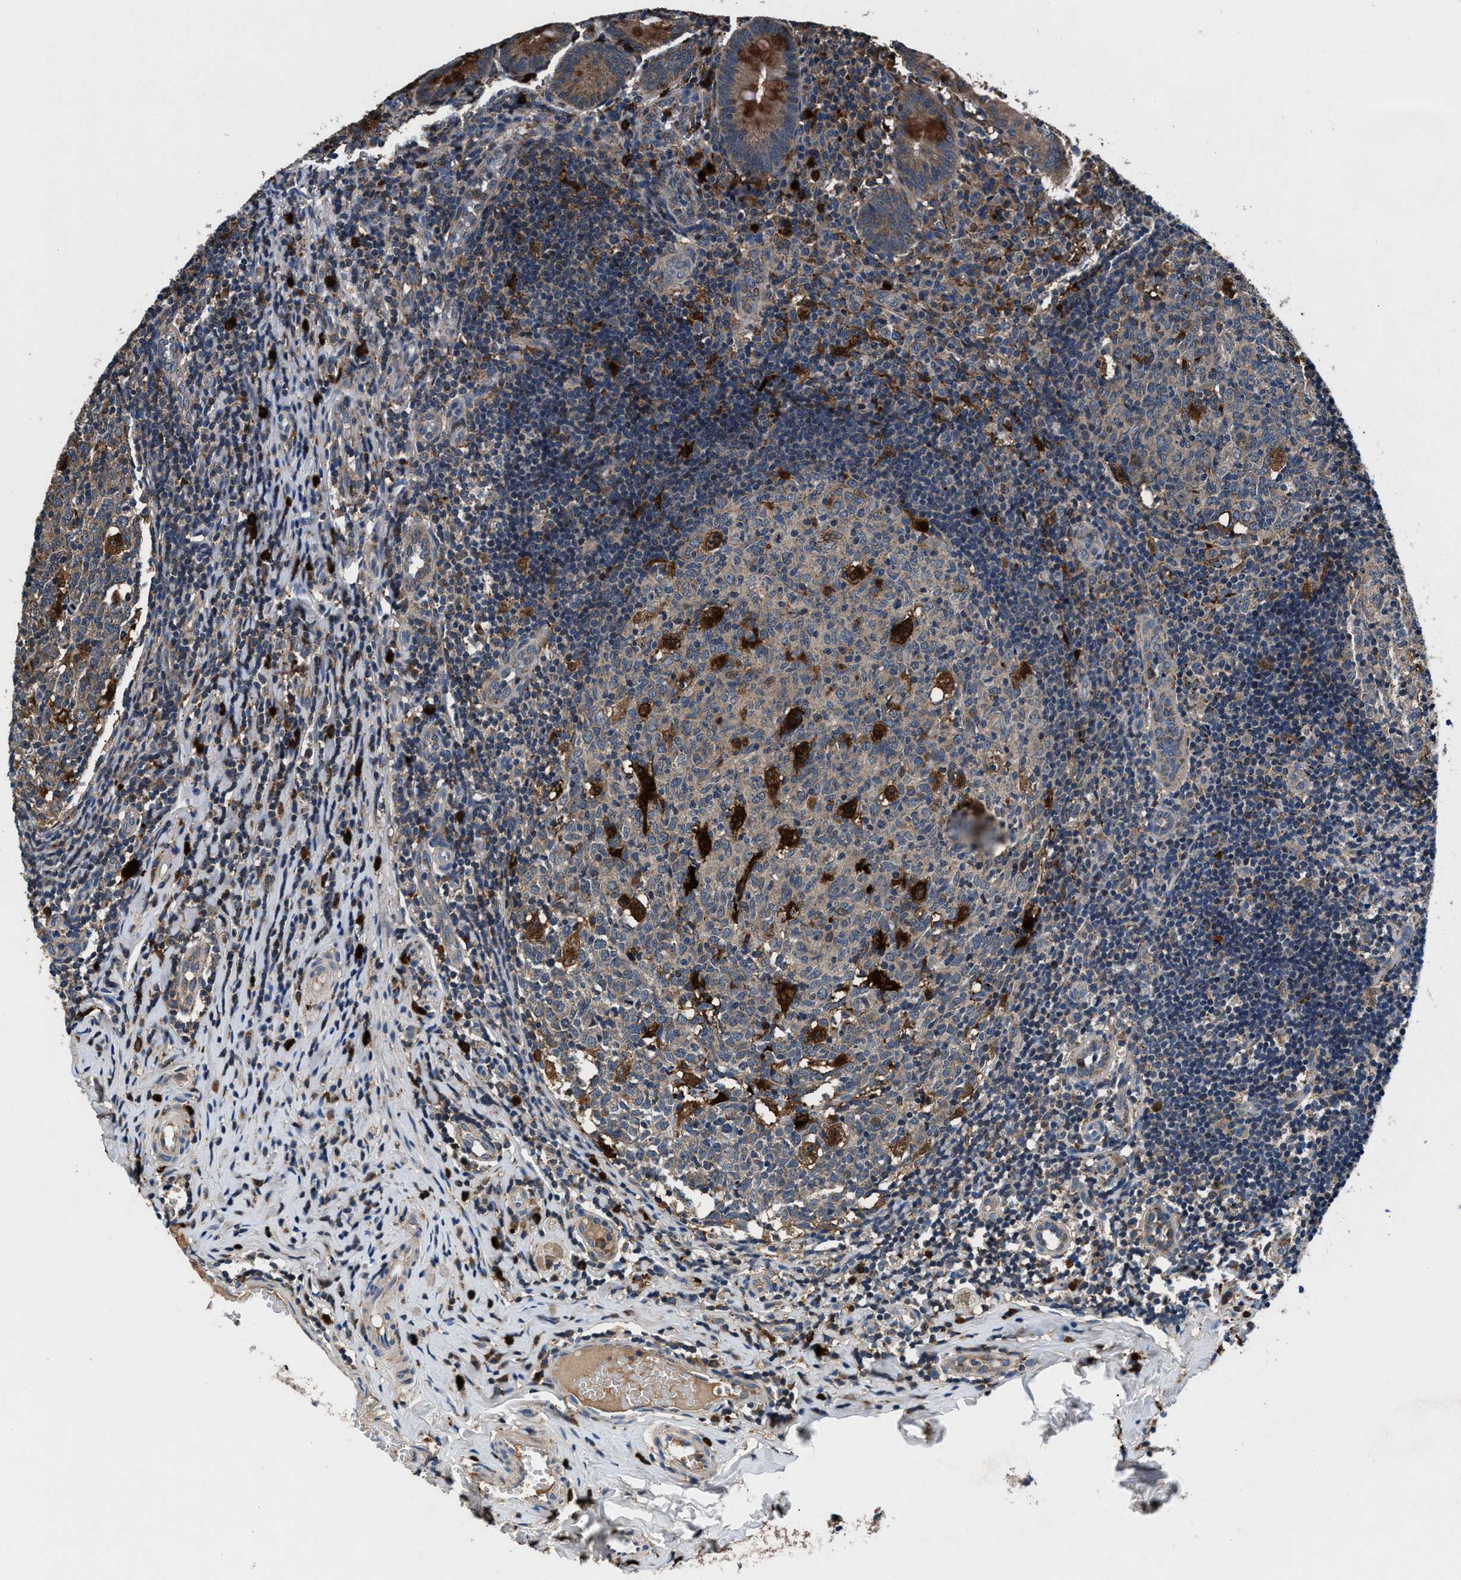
{"staining": {"intensity": "strong", "quantity": "25%-75%", "location": "cytoplasmic/membranous"}, "tissue": "appendix", "cell_type": "Glandular cells", "image_type": "normal", "snomed": [{"axis": "morphology", "description": "Normal tissue, NOS"}, {"axis": "topography", "description": "Appendix"}], "caption": "Protein staining by immunohistochemistry reveals strong cytoplasmic/membranous staining in approximately 25%-75% of glandular cells in benign appendix.", "gene": "FAM221A", "patient": {"sex": "male", "age": 8}}